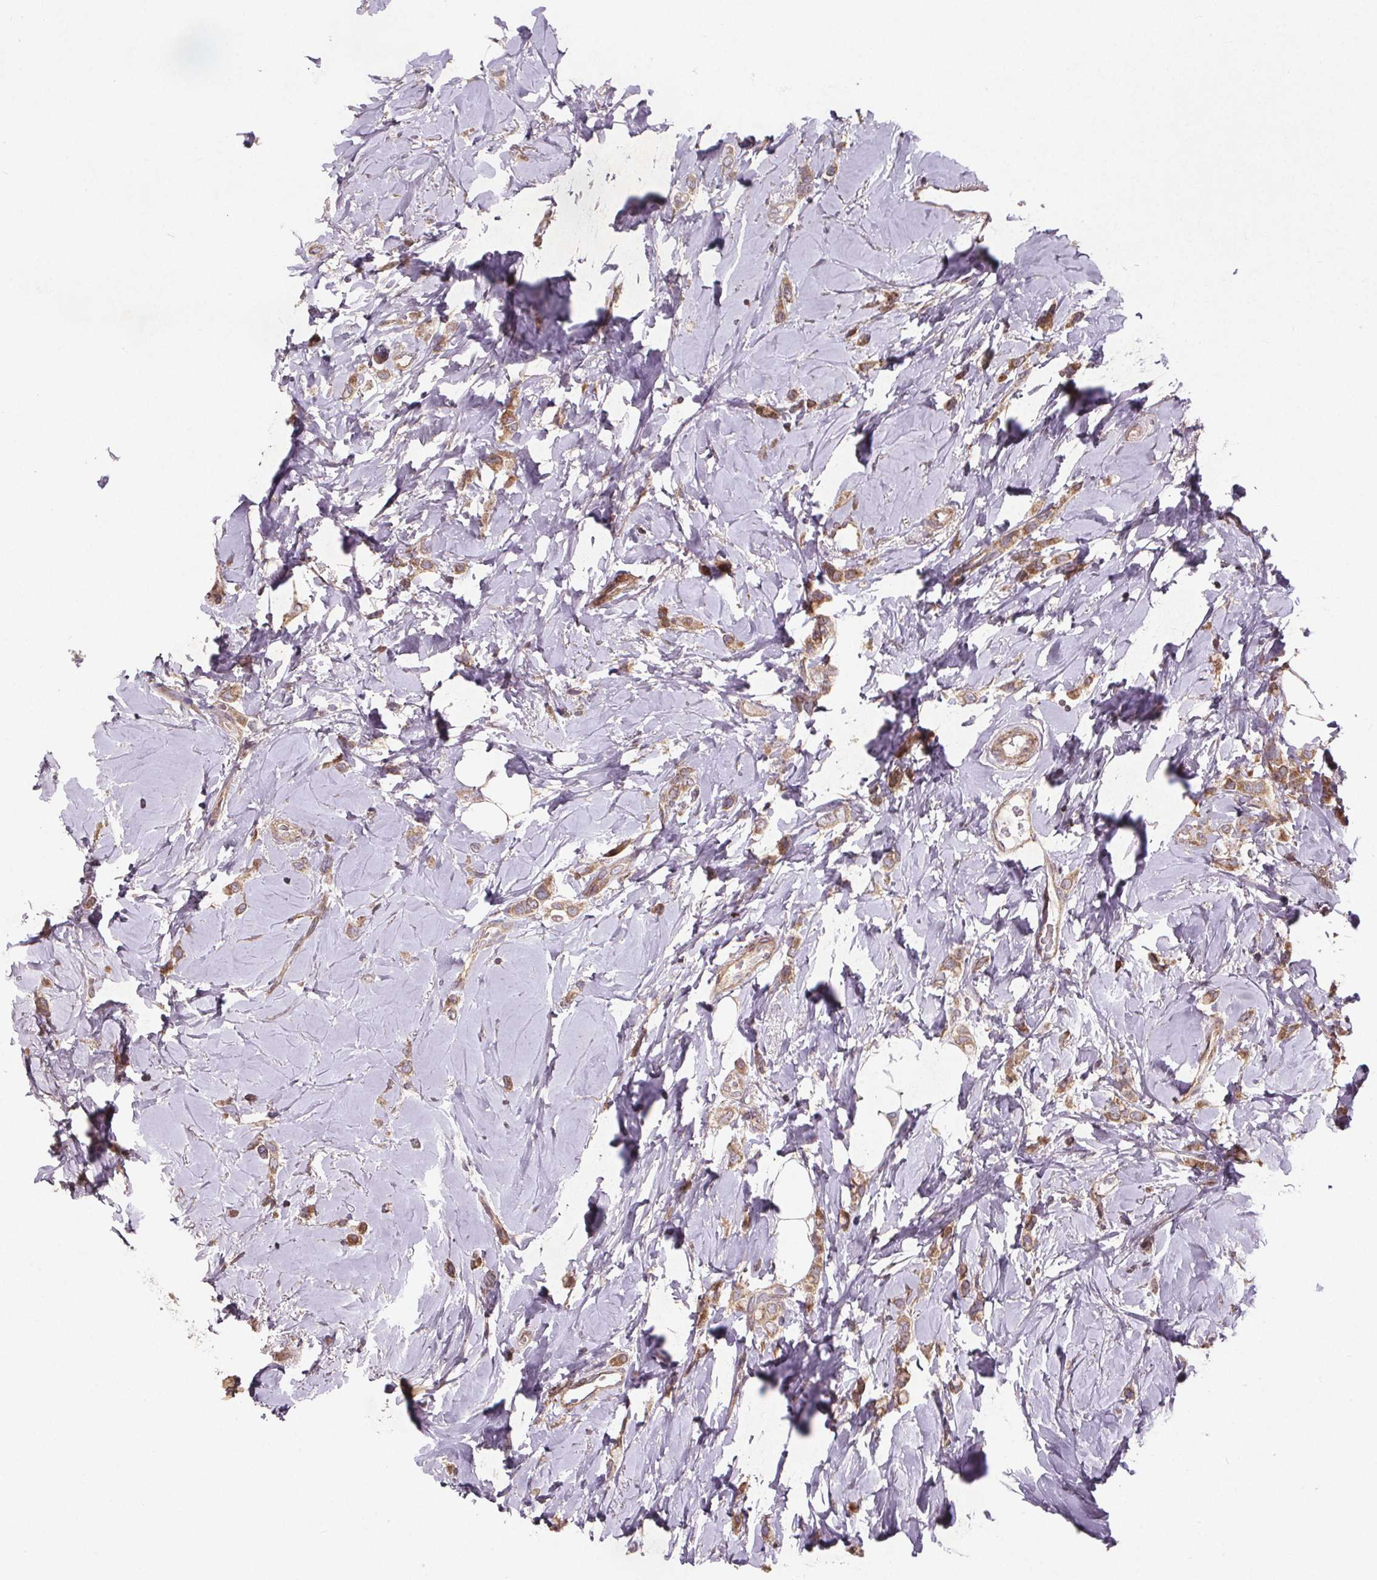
{"staining": {"intensity": "weak", "quantity": ">75%", "location": "cytoplasmic/membranous"}, "tissue": "breast cancer", "cell_type": "Tumor cells", "image_type": "cancer", "snomed": [{"axis": "morphology", "description": "Lobular carcinoma"}, {"axis": "topography", "description": "Breast"}], "caption": "About >75% of tumor cells in human breast cancer display weak cytoplasmic/membranous protein staining as visualized by brown immunohistochemical staining.", "gene": "STRN3", "patient": {"sex": "female", "age": 66}}